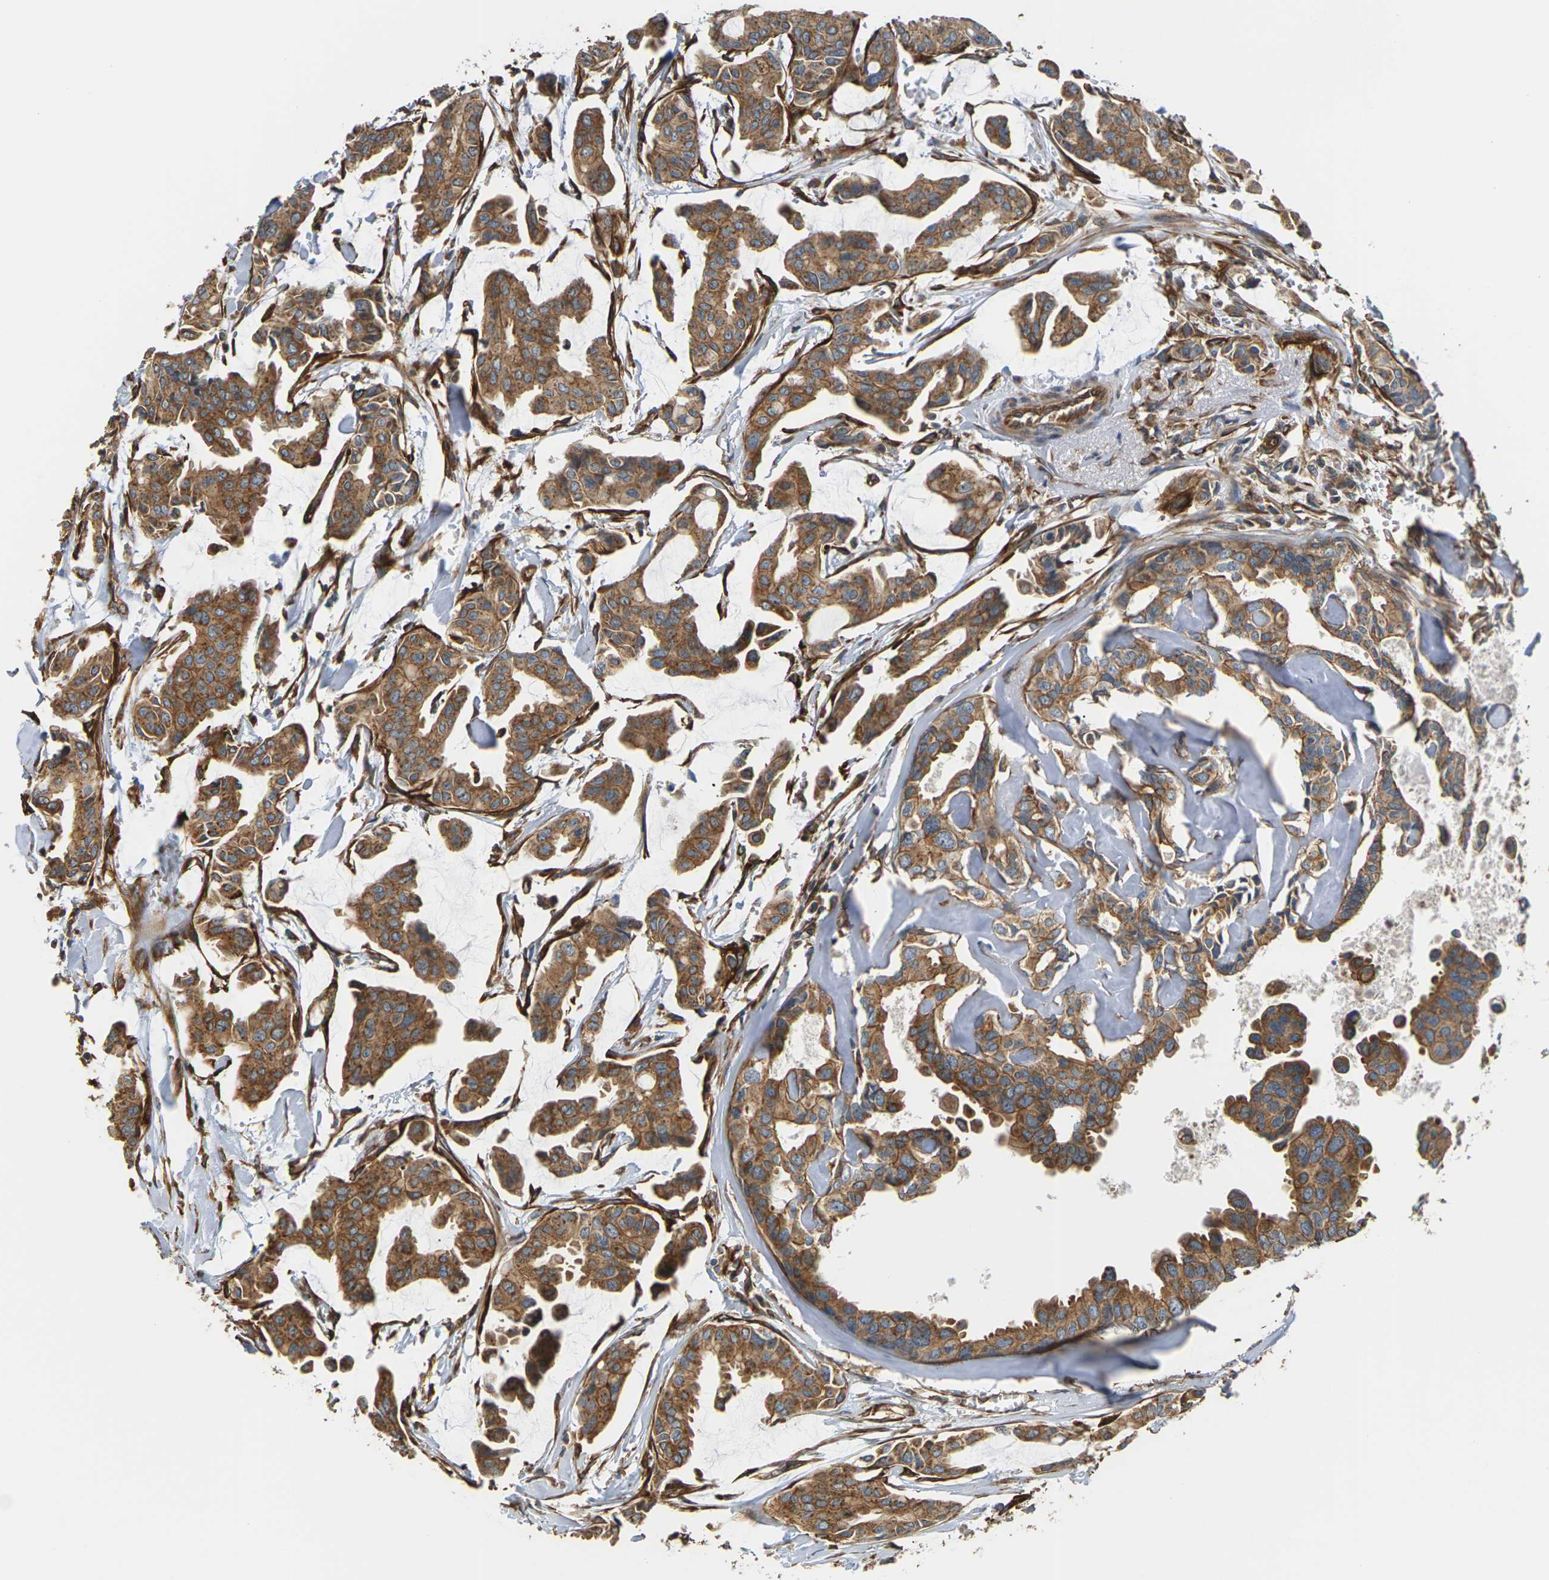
{"staining": {"intensity": "moderate", "quantity": ">75%", "location": "cytoplasmic/membranous"}, "tissue": "head and neck cancer", "cell_type": "Tumor cells", "image_type": "cancer", "snomed": [{"axis": "morphology", "description": "Adenocarcinoma, NOS"}, {"axis": "topography", "description": "Salivary gland"}, {"axis": "topography", "description": "Head-Neck"}], "caption": "The immunohistochemical stain highlights moderate cytoplasmic/membranous expression in tumor cells of head and neck cancer tissue.", "gene": "PCDHB4", "patient": {"sex": "female", "age": 59}}